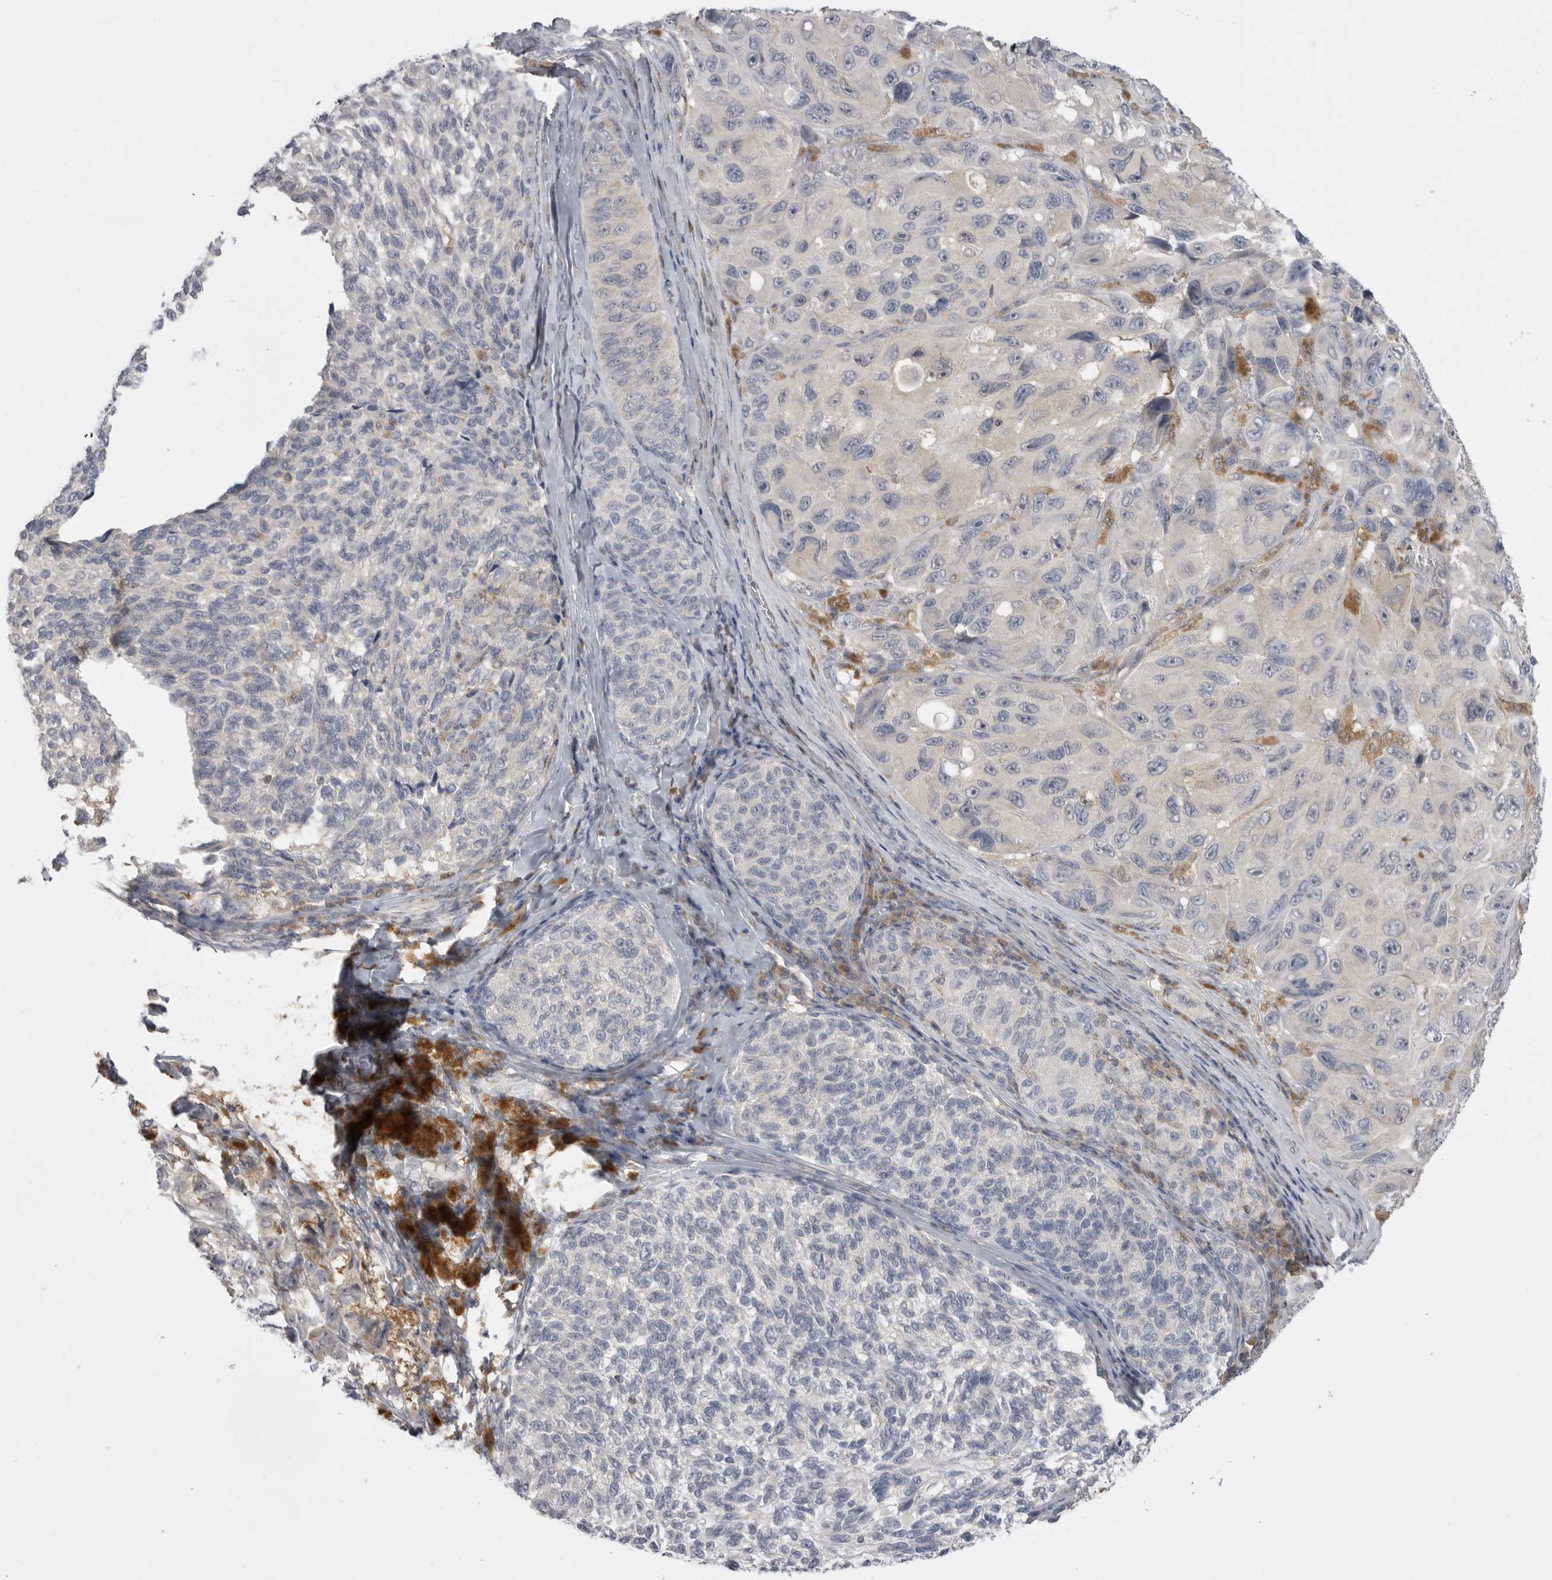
{"staining": {"intensity": "negative", "quantity": "none", "location": "none"}, "tissue": "melanoma", "cell_type": "Tumor cells", "image_type": "cancer", "snomed": [{"axis": "morphology", "description": "Malignant melanoma, NOS"}, {"axis": "topography", "description": "Skin"}], "caption": "This photomicrograph is of malignant melanoma stained with immunohistochemistry to label a protein in brown with the nuclei are counter-stained blue. There is no staining in tumor cells. The staining was performed using DAB (3,3'-diaminobenzidine) to visualize the protein expression in brown, while the nuclei were stained in blue with hematoxylin (Magnification: 20x).", "gene": "KYAT3", "patient": {"sex": "female", "age": 73}}